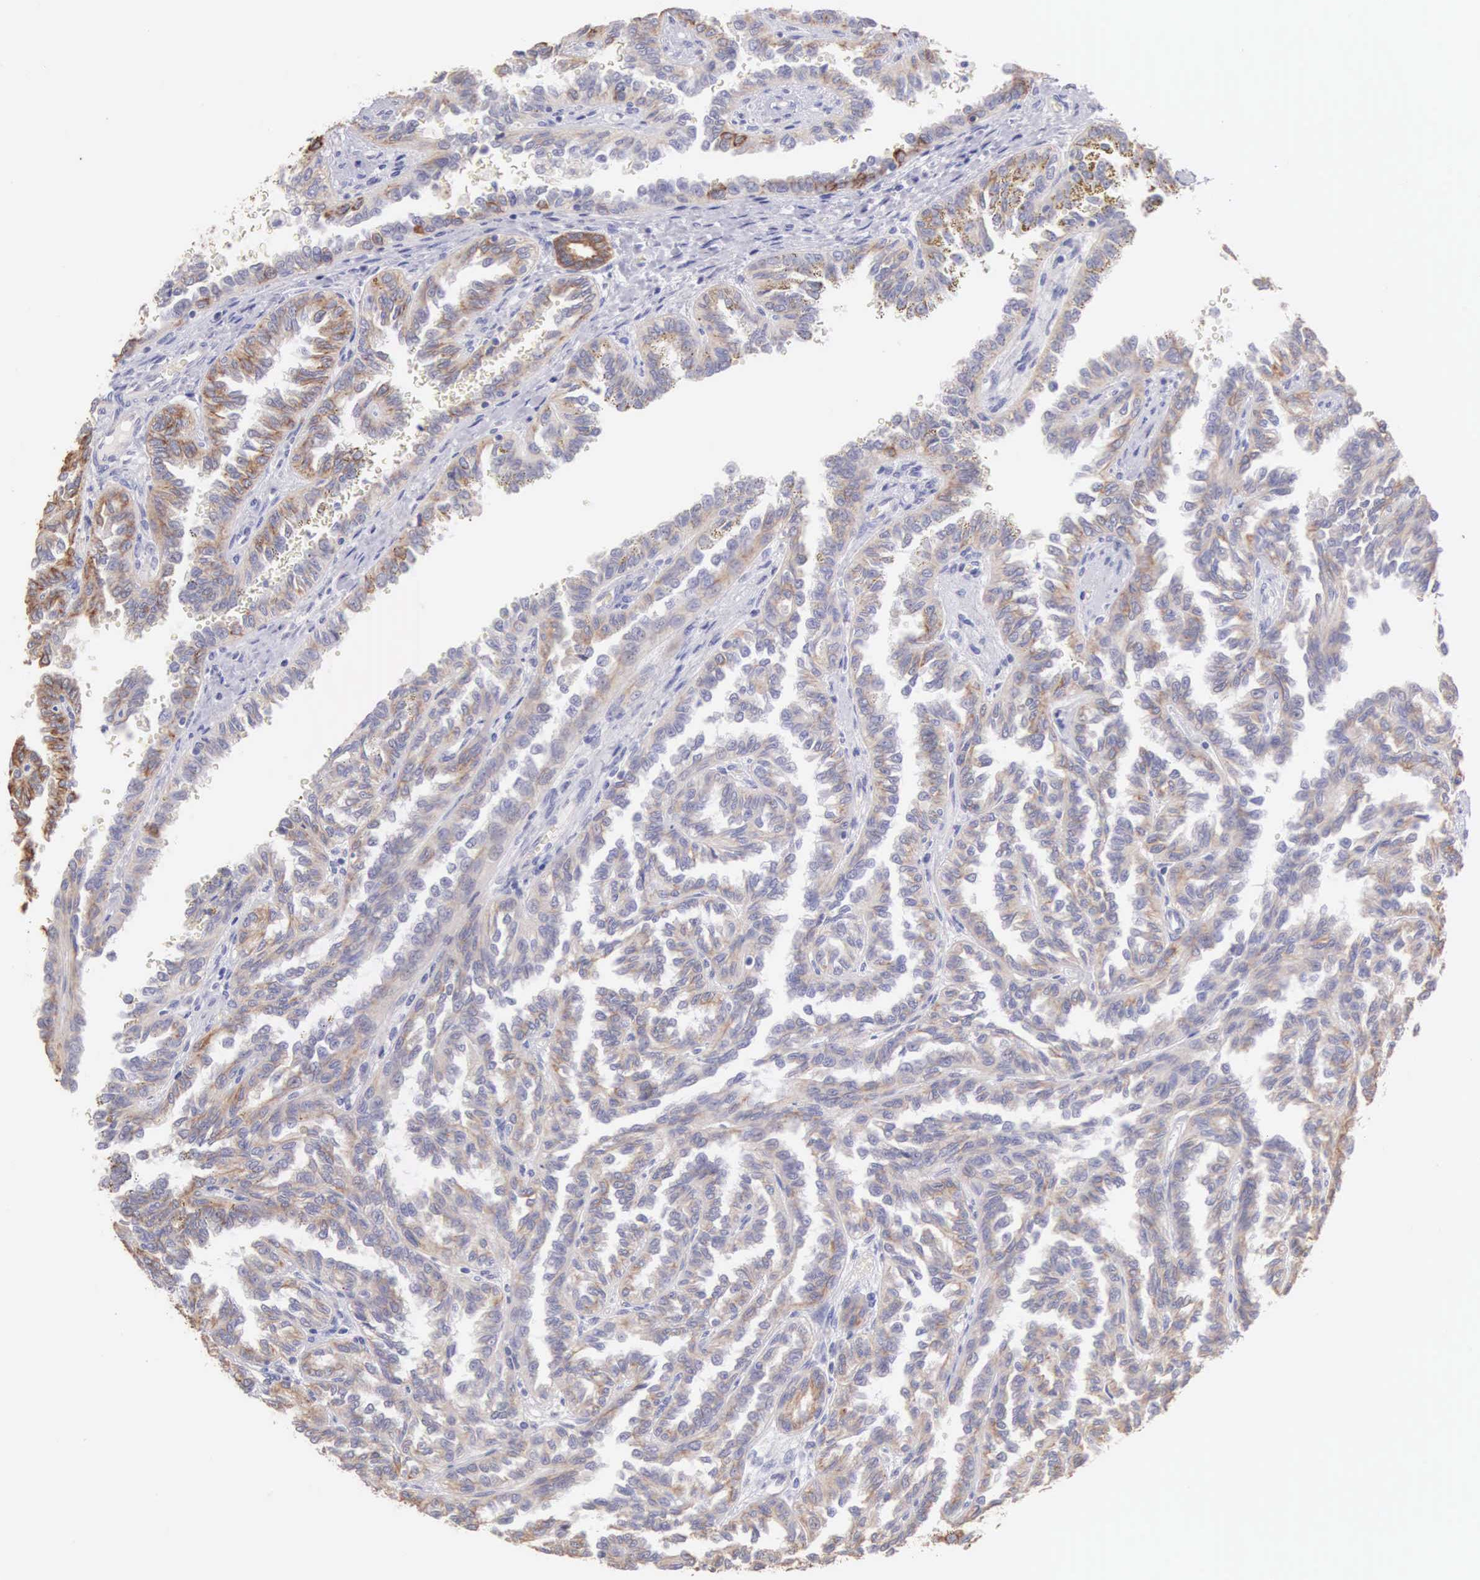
{"staining": {"intensity": "moderate", "quantity": "25%-75%", "location": "cytoplasmic/membranous"}, "tissue": "renal cancer", "cell_type": "Tumor cells", "image_type": "cancer", "snomed": [{"axis": "morphology", "description": "Inflammation, NOS"}, {"axis": "morphology", "description": "Adenocarcinoma, NOS"}, {"axis": "topography", "description": "Kidney"}], "caption": "A brown stain labels moderate cytoplasmic/membranous expression of a protein in human adenocarcinoma (renal) tumor cells.", "gene": "PIR", "patient": {"sex": "male", "age": 68}}